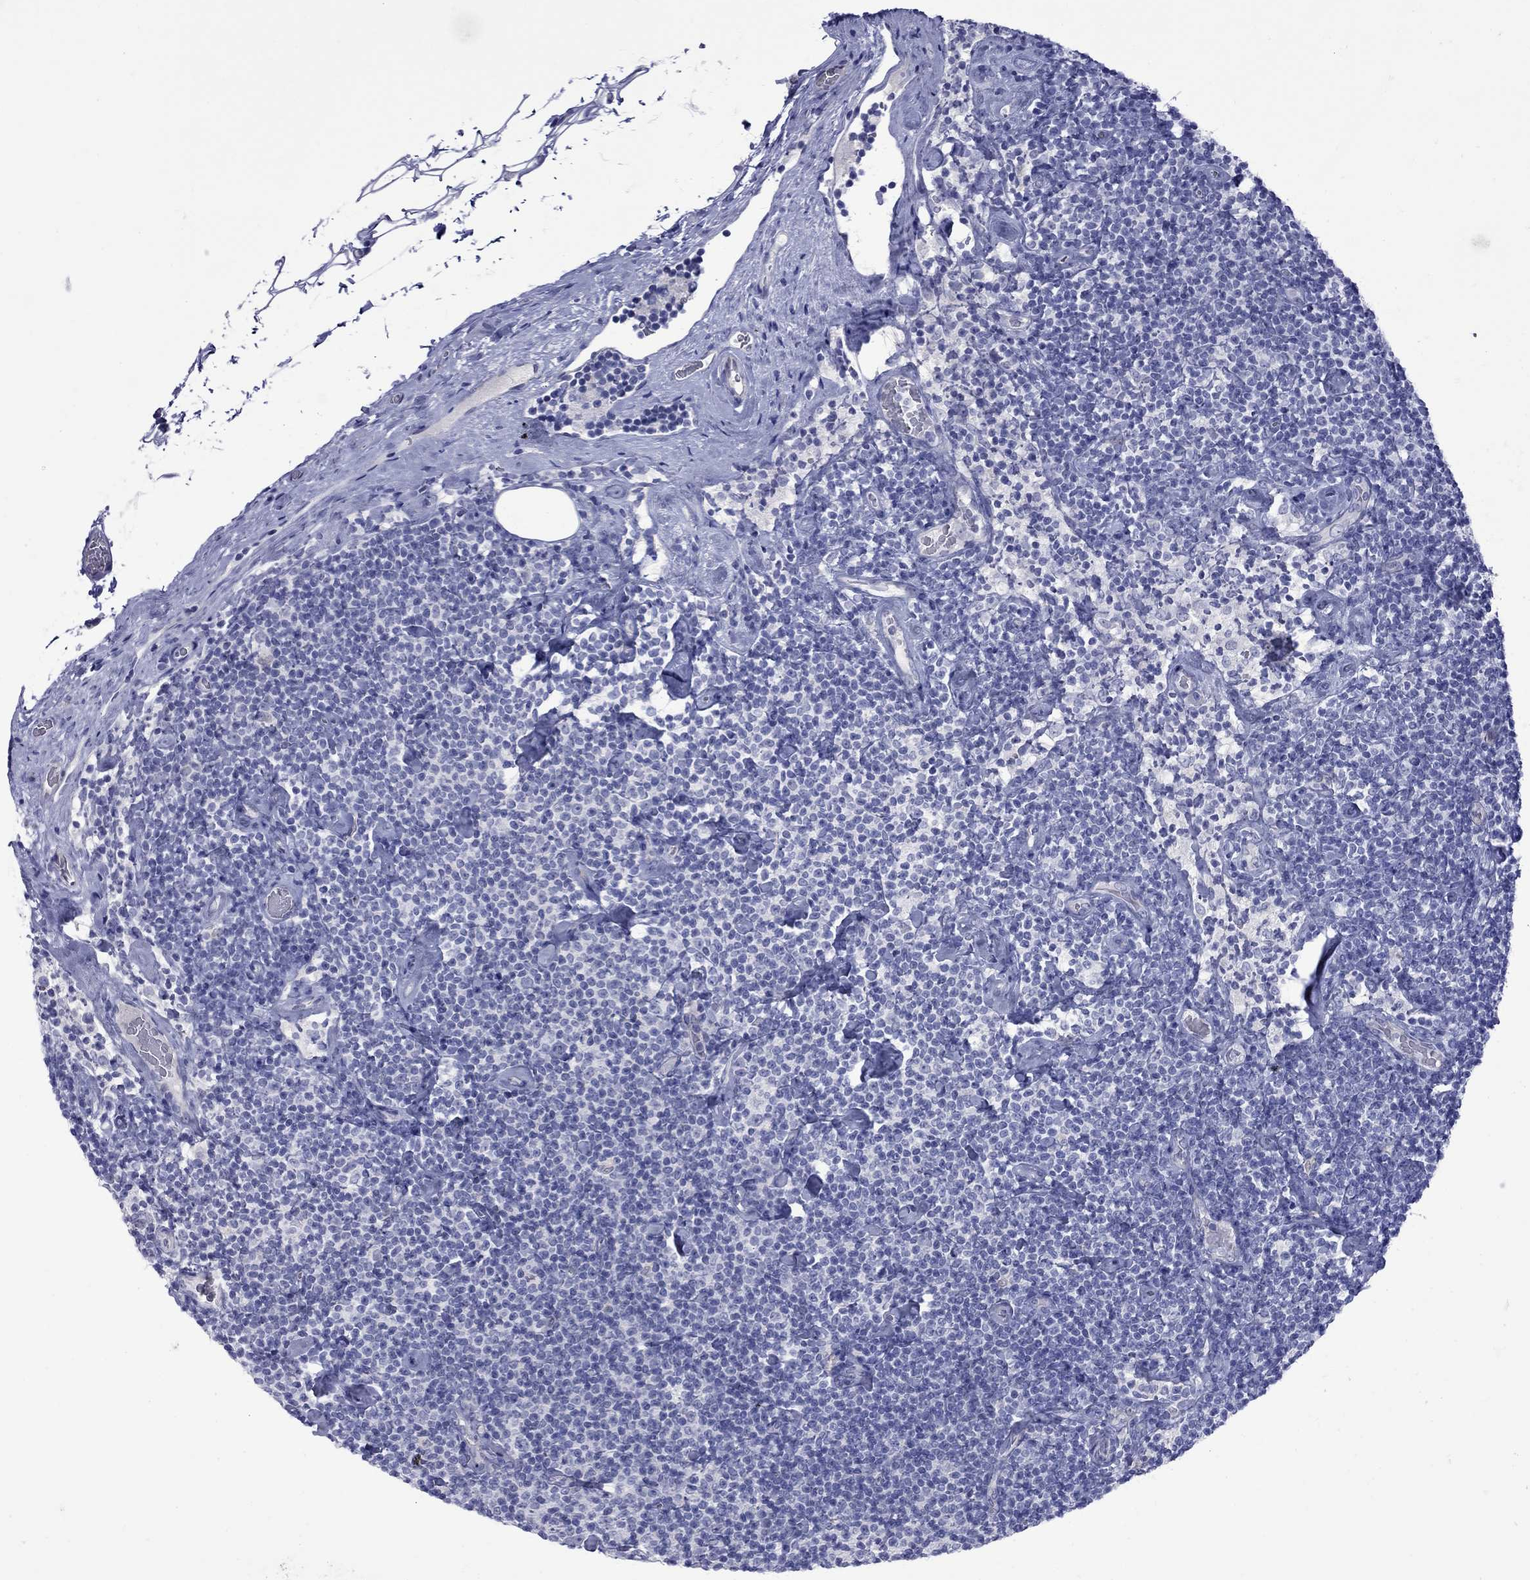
{"staining": {"intensity": "negative", "quantity": "none", "location": "none"}, "tissue": "lymphoma", "cell_type": "Tumor cells", "image_type": "cancer", "snomed": [{"axis": "morphology", "description": "Malignant lymphoma, non-Hodgkin's type, Low grade"}, {"axis": "topography", "description": "Lymph node"}], "caption": "Tumor cells show no significant expression in lymphoma.", "gene": "CTNNBIP1", "patient": {"sex": "male", "age": 81}}